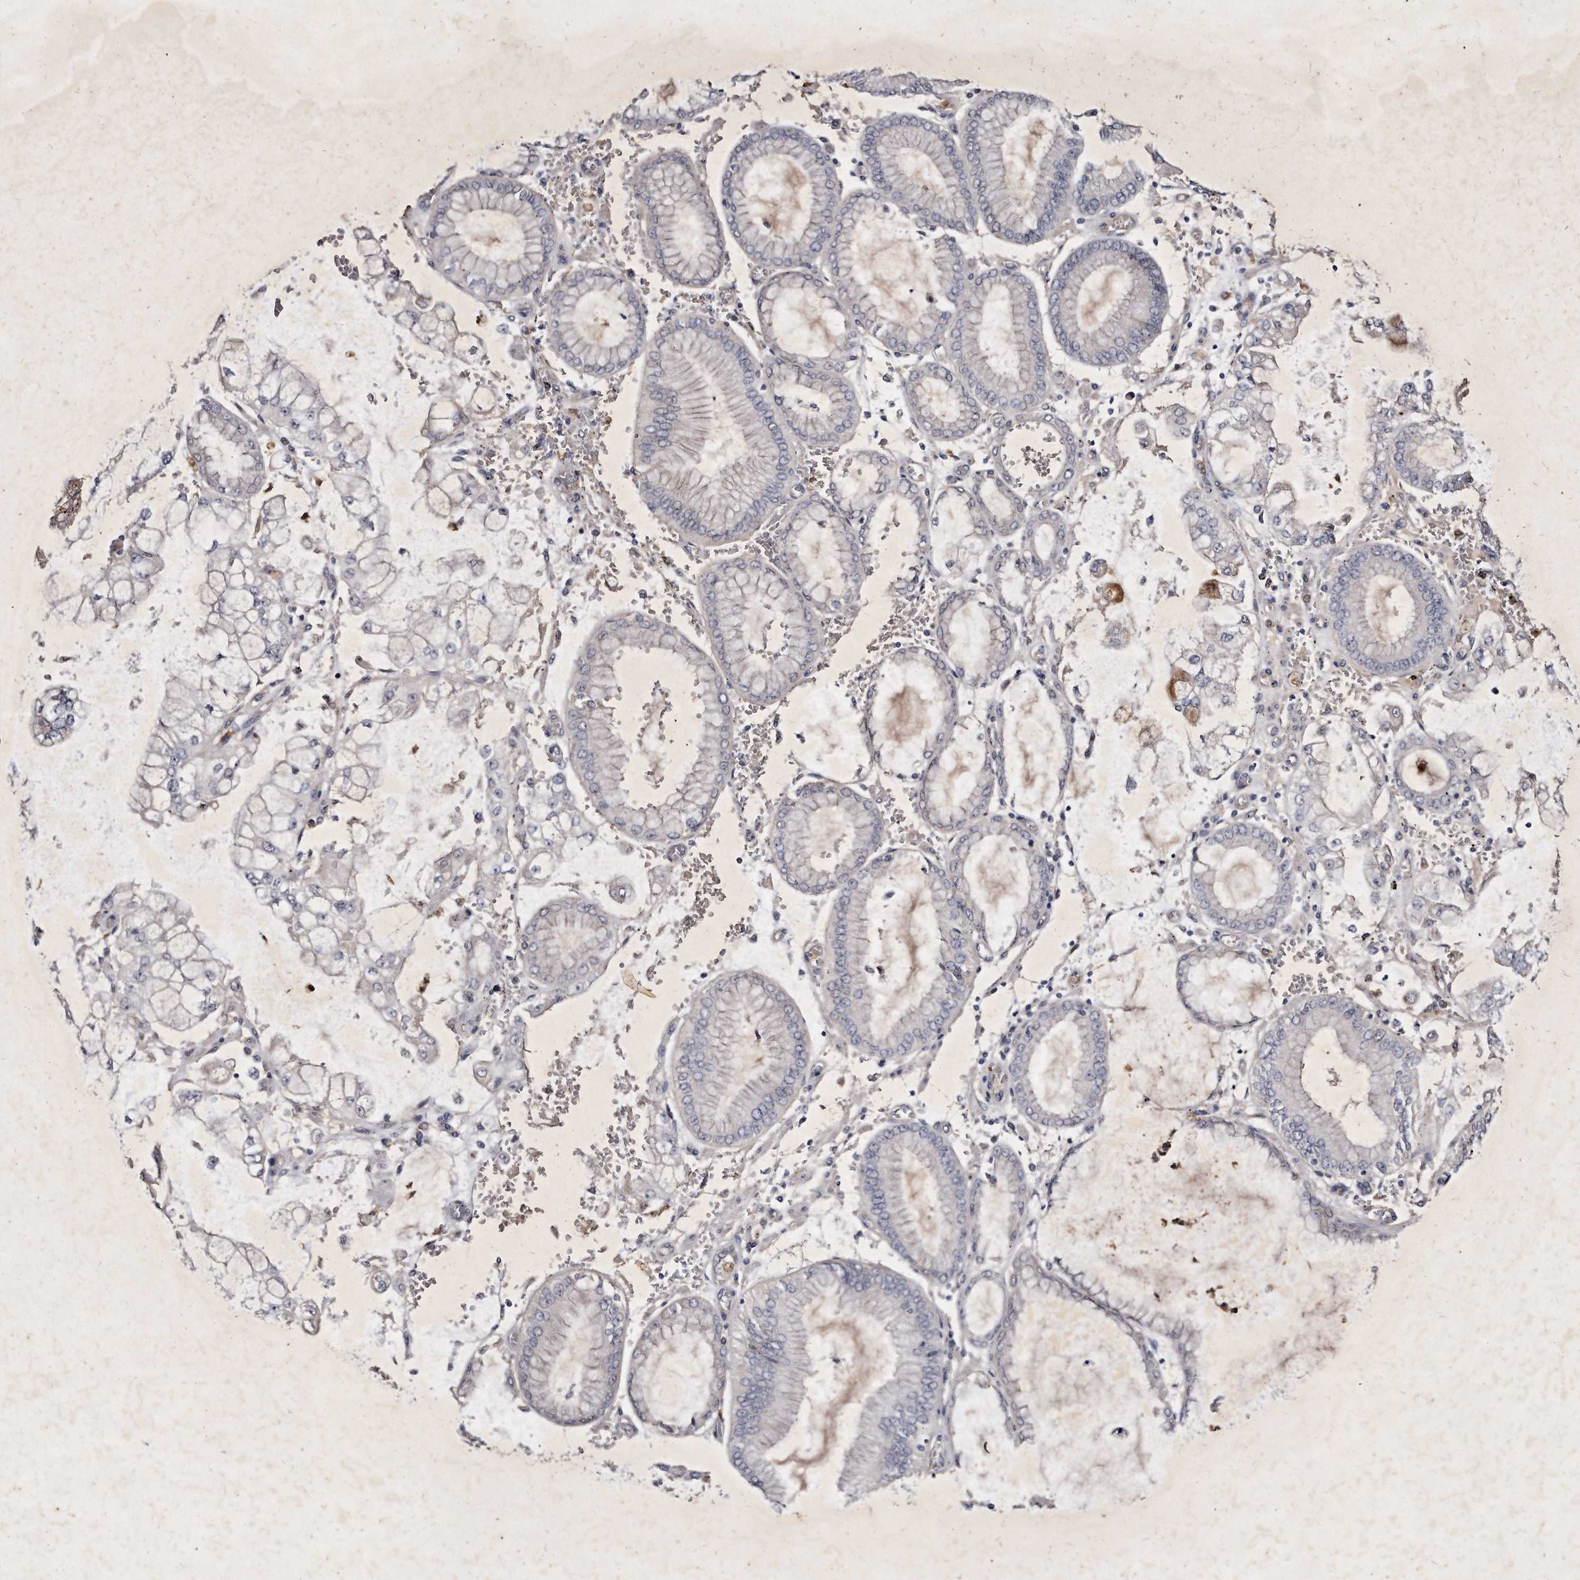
{"staining": {"intensity": "moderate", "quantity": "<25%", "location": "cytoplasmic/membranous"}, "tissue": "stomach cancer", "cell_type": "Tumor cells", "image_type": "cancer", "snomed": [{"axis": "morphology", "description": "Adenocarcinoma, NOS"}, {"axis": "topography", "description": "Stomach"}], "caption": "Stomach cancer stained for a protein (brown) reveals moderate cytoplasmic/membranous positive expression in about <25% of tumor cells.", "gene": "KLHDC3", "patient": {"sex": "male", "age": 76}}